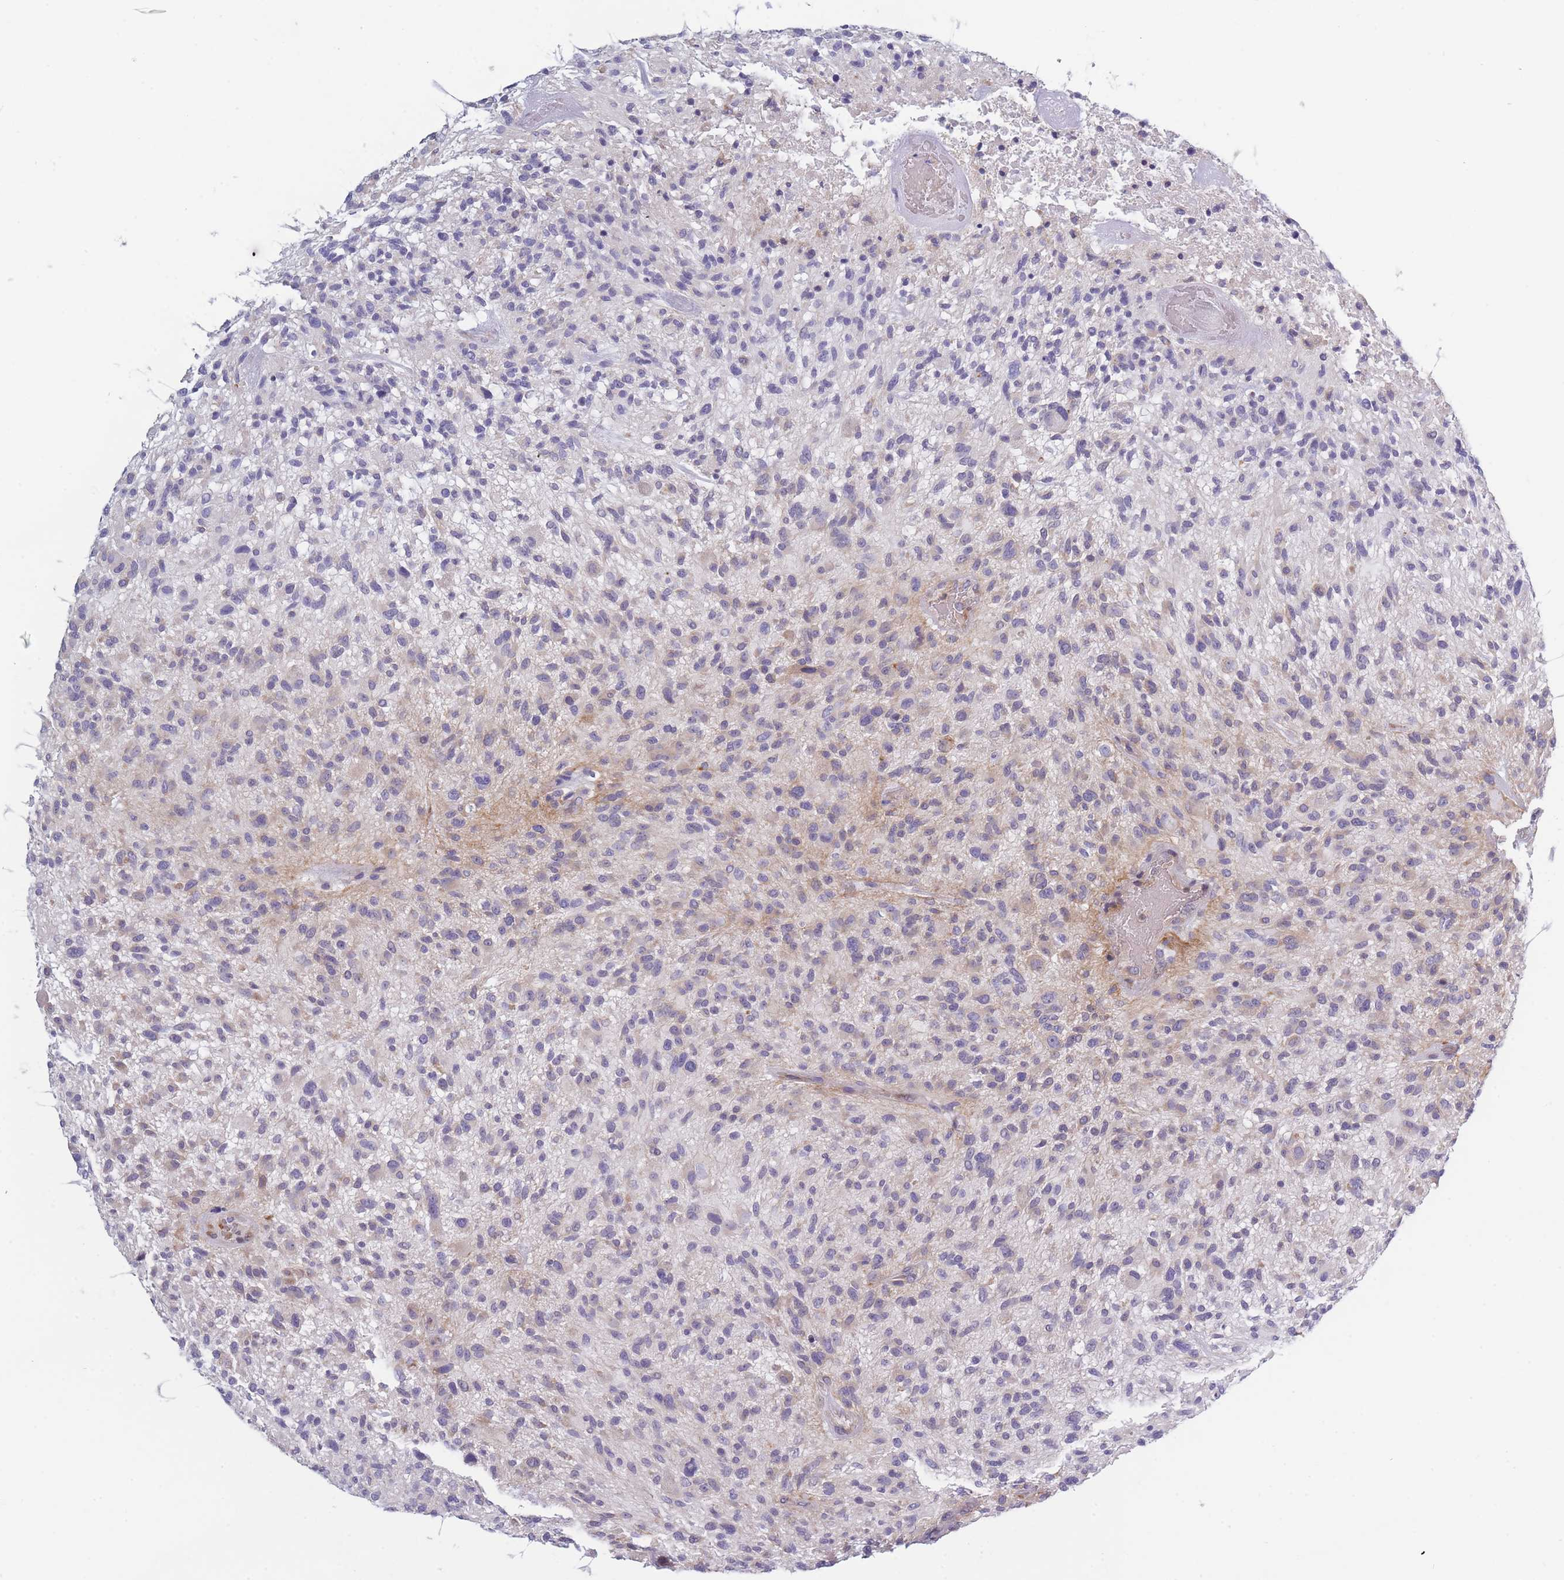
{"staining": {"intensity": "negative", "quantity": "none", "location": "none"}, "tissue": "glioma", "cell_type": "Tumor cells", "image_type": "cancer", "snomed": [{"axis": "morphology", "description": "Glioma, malignant, High grade"}, {"axis": "topography", "description": "Brain"}], "caption": "High magnification brightfield microscopy of malignant glioma (high-grade) stained with DAB (3,3'-diaminobenzidine) (brown) and counterstained with hematoxylin (blue): tumor cells show no significant positivity. (Stains: DAB (3,3'-diaminobenzidine) immunohistochemistry (IHC) with hematoxylin counter stain, Microscopy: brightfield microscopy at high magnification).", "gene": "NDUFAF6", "patient": {"sex": "male", "age": 47}}